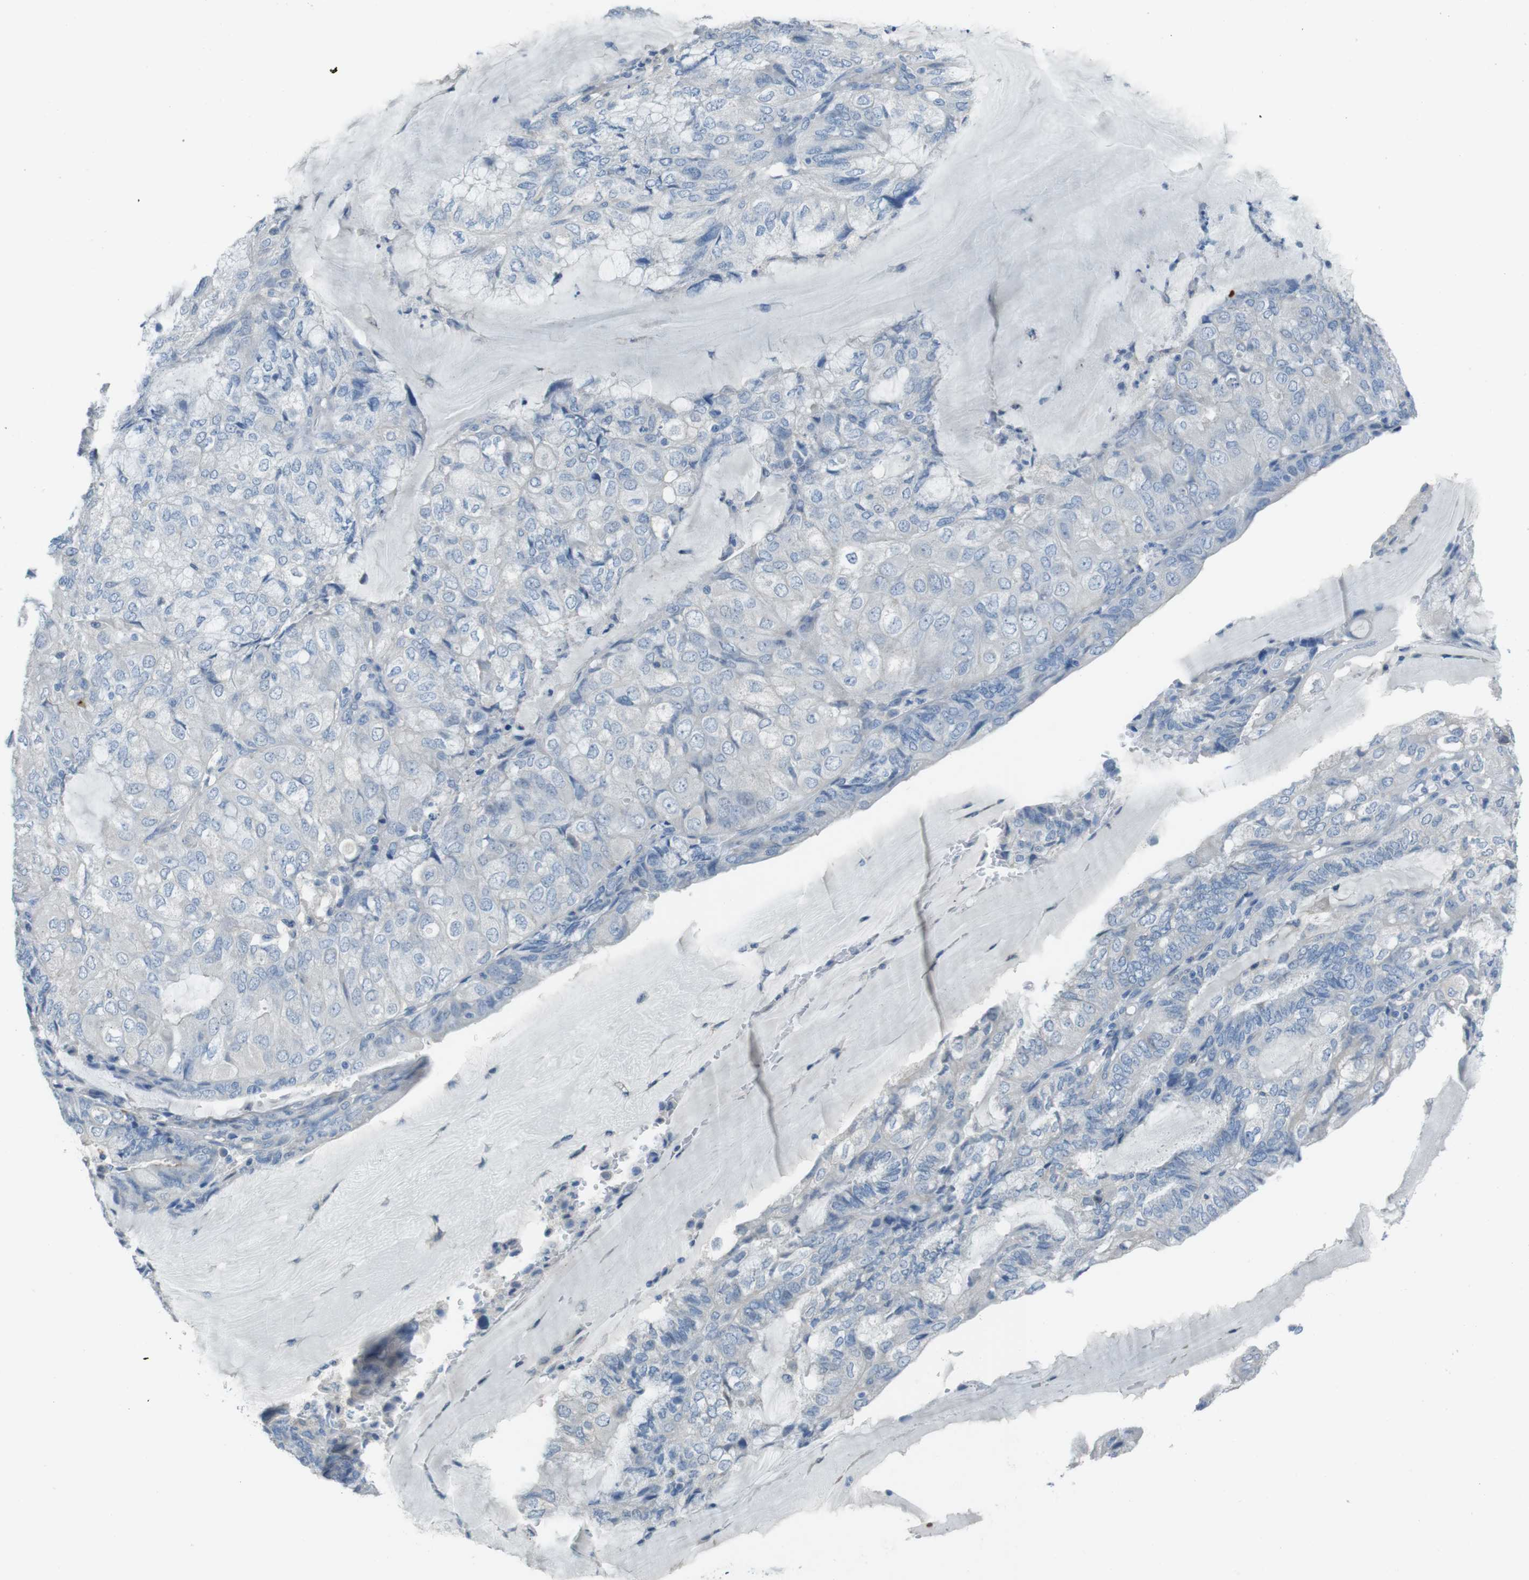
{"staining": {"intensity": "negative", "quantity": "none", "location": "none"}, "tissue": "endometrial cancer", "cell_type": "Tumor cells", "image_type": "cancer", "snomed": [{"axis": "morphology", "description": "Adenocarcinoma, NOS"}, {"axis": "topography", "description": "Endometrium"}], "caption": "Immunohistochemical staining of adenocarcinoma (endometrial) displays no significant staining in tumor cells.", "gene": "CYP2C8", "patient": {"sex": "female", "age": 81}}